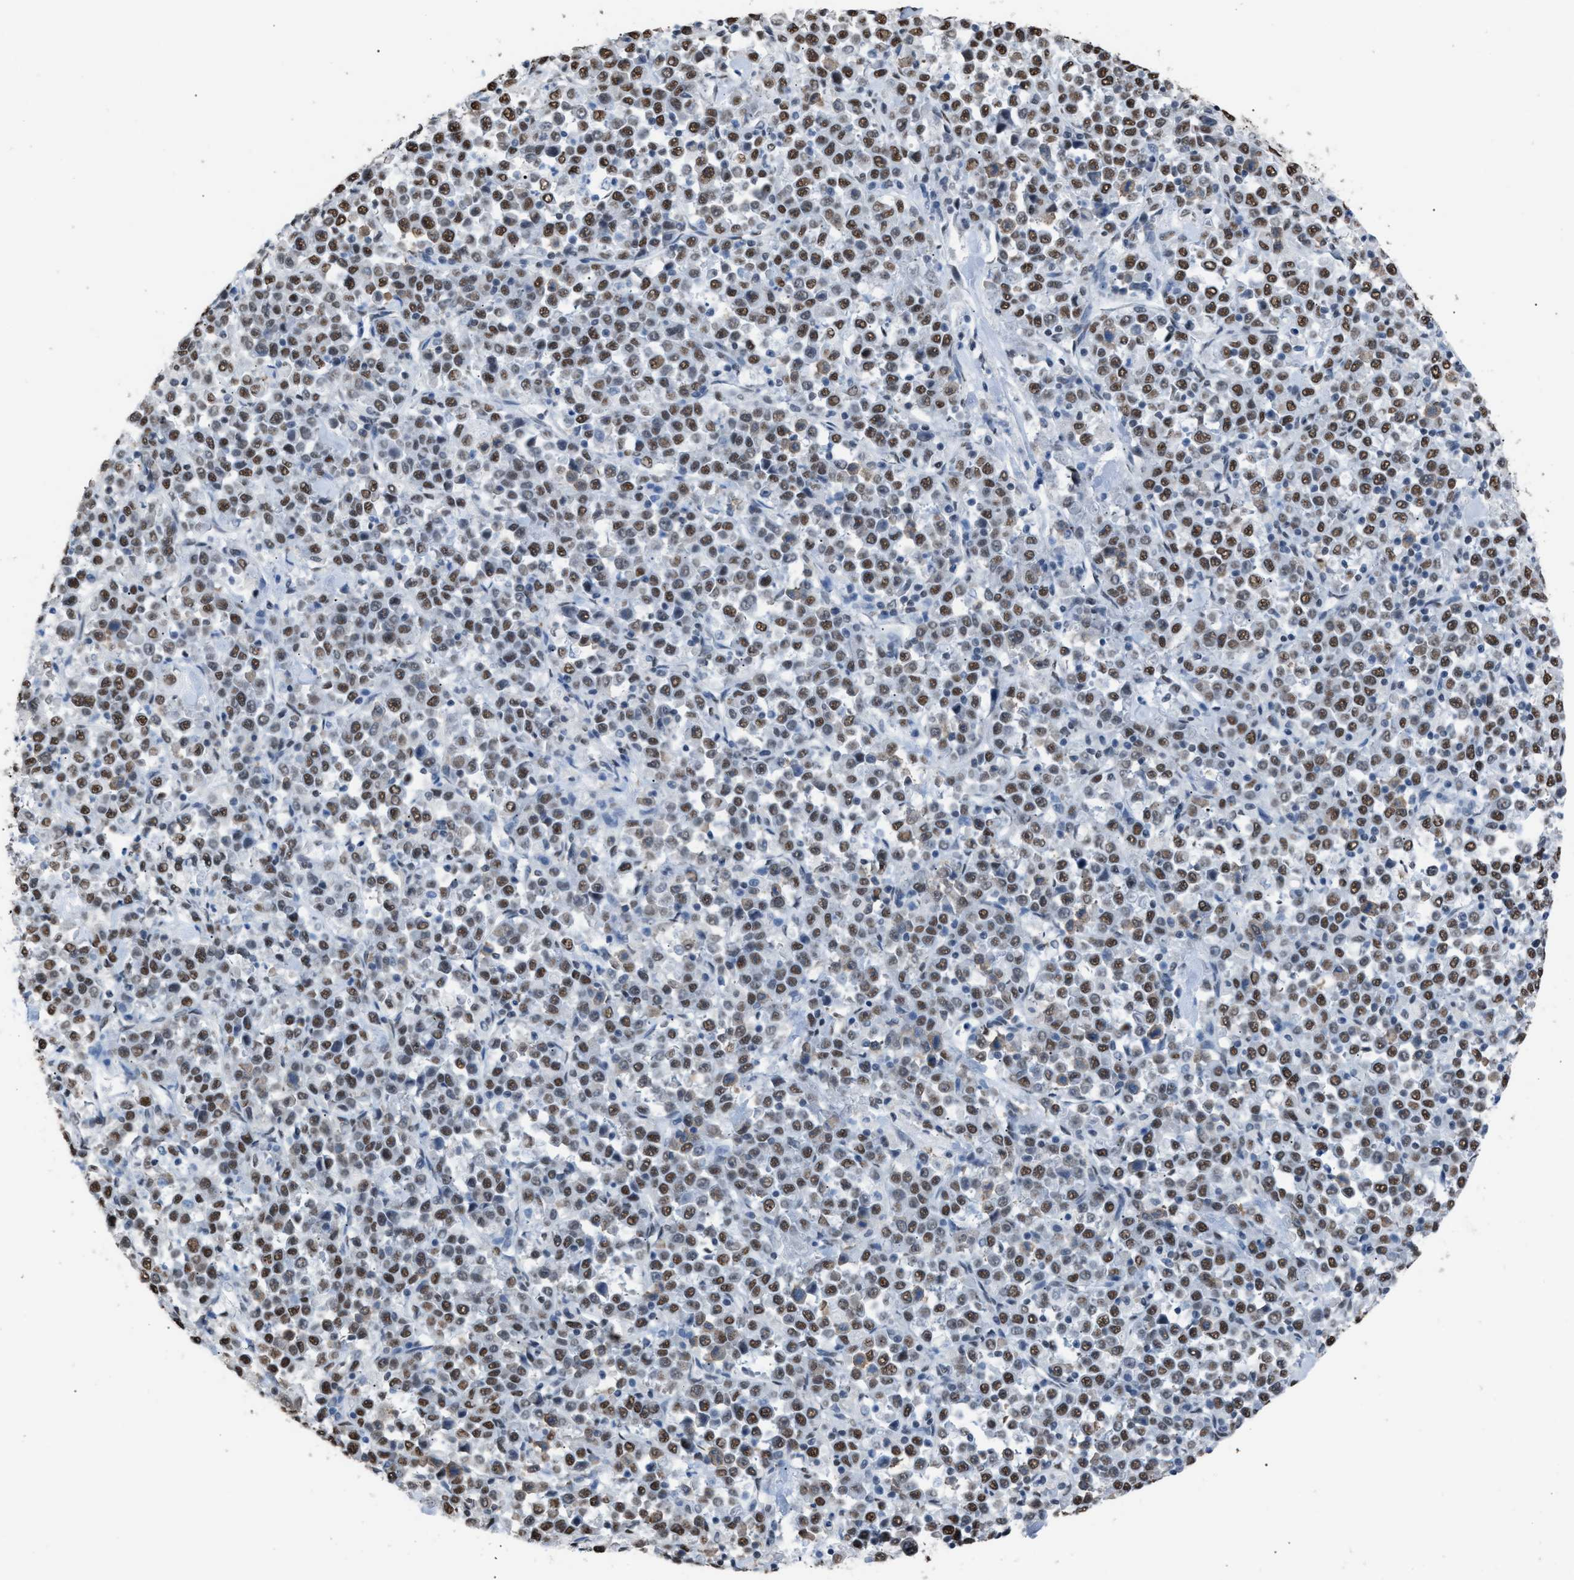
{"staining": {"intensity": "moderate", "quantity": ">75%", "location": "nuclear"}, "tissue": "stomach cancer", "cell_type": "Tumor cells", "image_type": "cancer", "snomed": [{"axis": "morphology", "description": "Normal tissue, NOS"}, {"axis": "morphology", "description": "Adenocarcinoma, NOS"}, {"axis": "topography", "description": "Stomach, upper"}, {"axis": "topography", "description": "Stomach"}], "caption": "A medium amount of moderate nuclear expression is appreciated in about >75% of tumor cells in adenocarcinoma (stomach) tissue.", "gene": "CCAR2", "patient": {"sex": "male", "age": 59}}